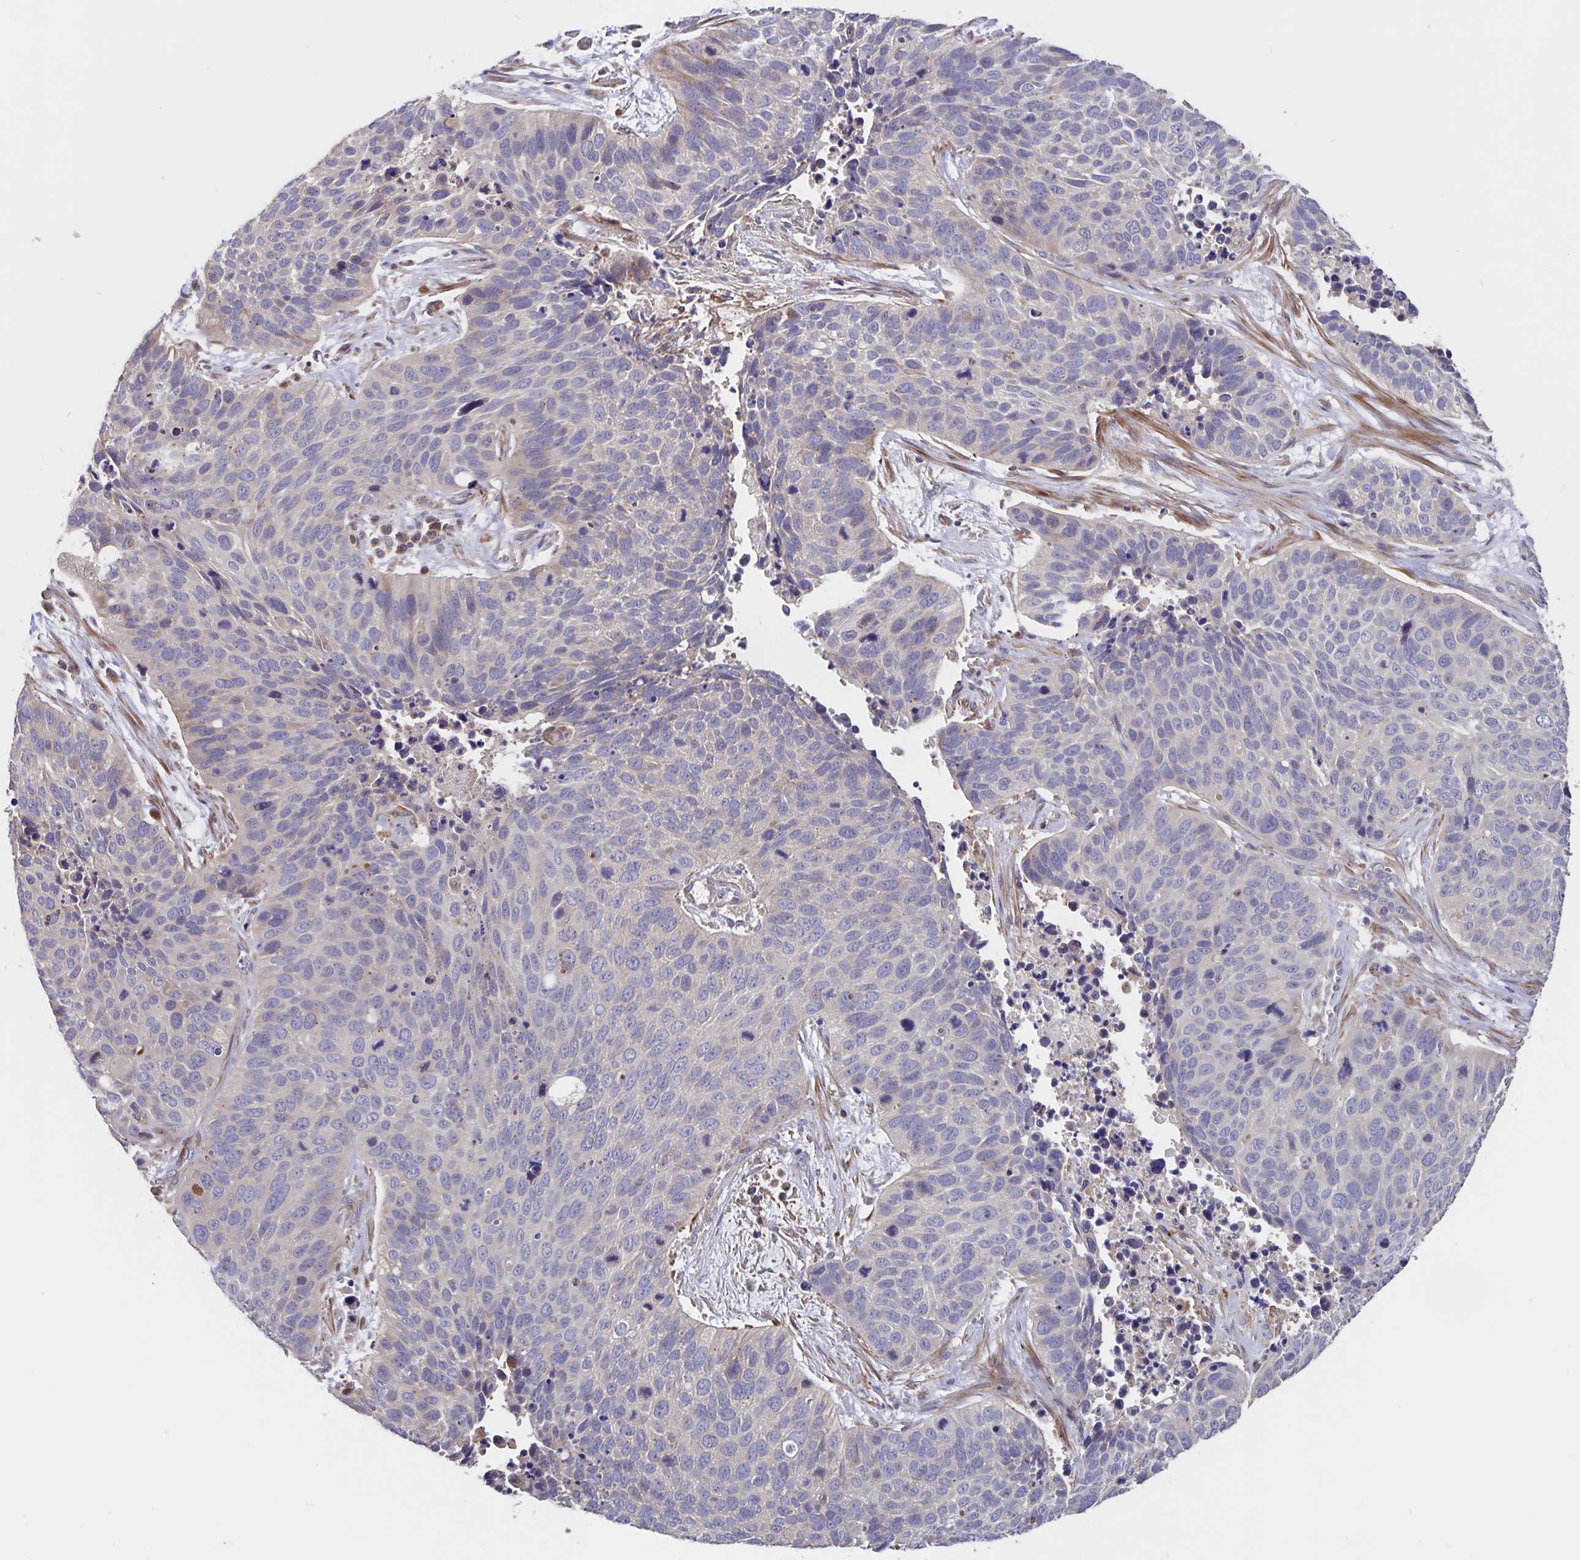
{"staining": {"intensity": "negative", "quantity": "none", "location": "none"}, "tissue": "lung cancer", "cell_type": "Tumor cells", "image_type": "cancer", "snomed": [{"axis": "morphology", "description": "Squamous cell carcinoma, NOS"}, {"axis": "topography", "description": "Lung"}], "caption": "Squamous cell carcinoma (lung) was stained to show a protein in brown. There is no significant expression in tumor cells.", "gene": "FBXL16", "patient": {"sex": "male", "age": 62}}